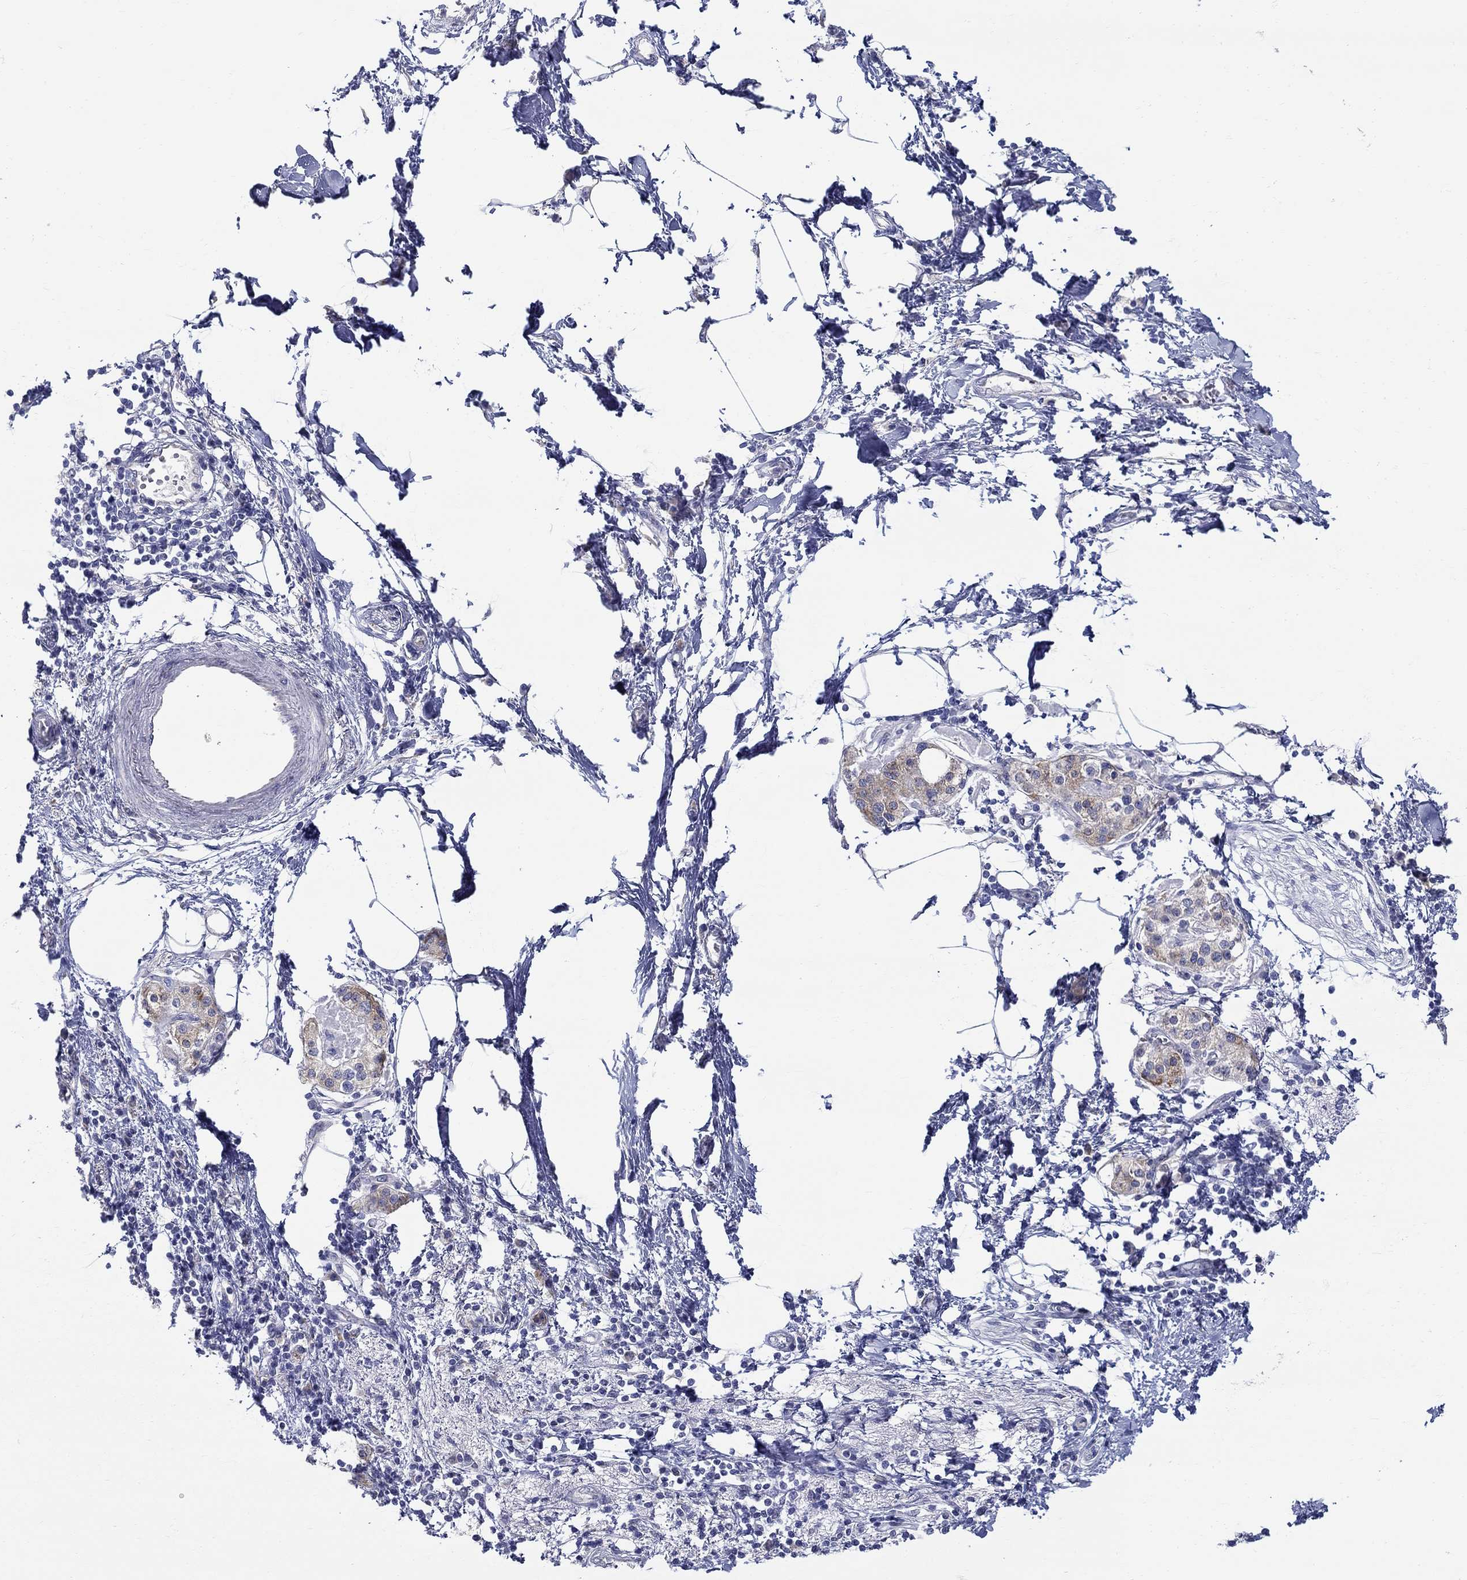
{"staining": {"intensity": "weak", "quantity": "<25%", "location": "cytoplasmic/membranous"}, "tissue": "pancreatic cancer", "cell_type": "Tumor cells", "image_type": "cancer", "snomed": [{"axis": "morphology", "description": "Normal tissue, NOS"}, {"axis": "morphology", "description": "Adenocarcinoma, NOS"}, {"axis": "topography", "description": "Pancreas"}, {"axis": "topography", "description": "Duodenum"}], "caption": "Tumor cells are negative for brown protein staining in pancreatic cancer (adenocarcinoma).", "gene": "QRFPR", "patient": {"sex": "female", "age": 60}}